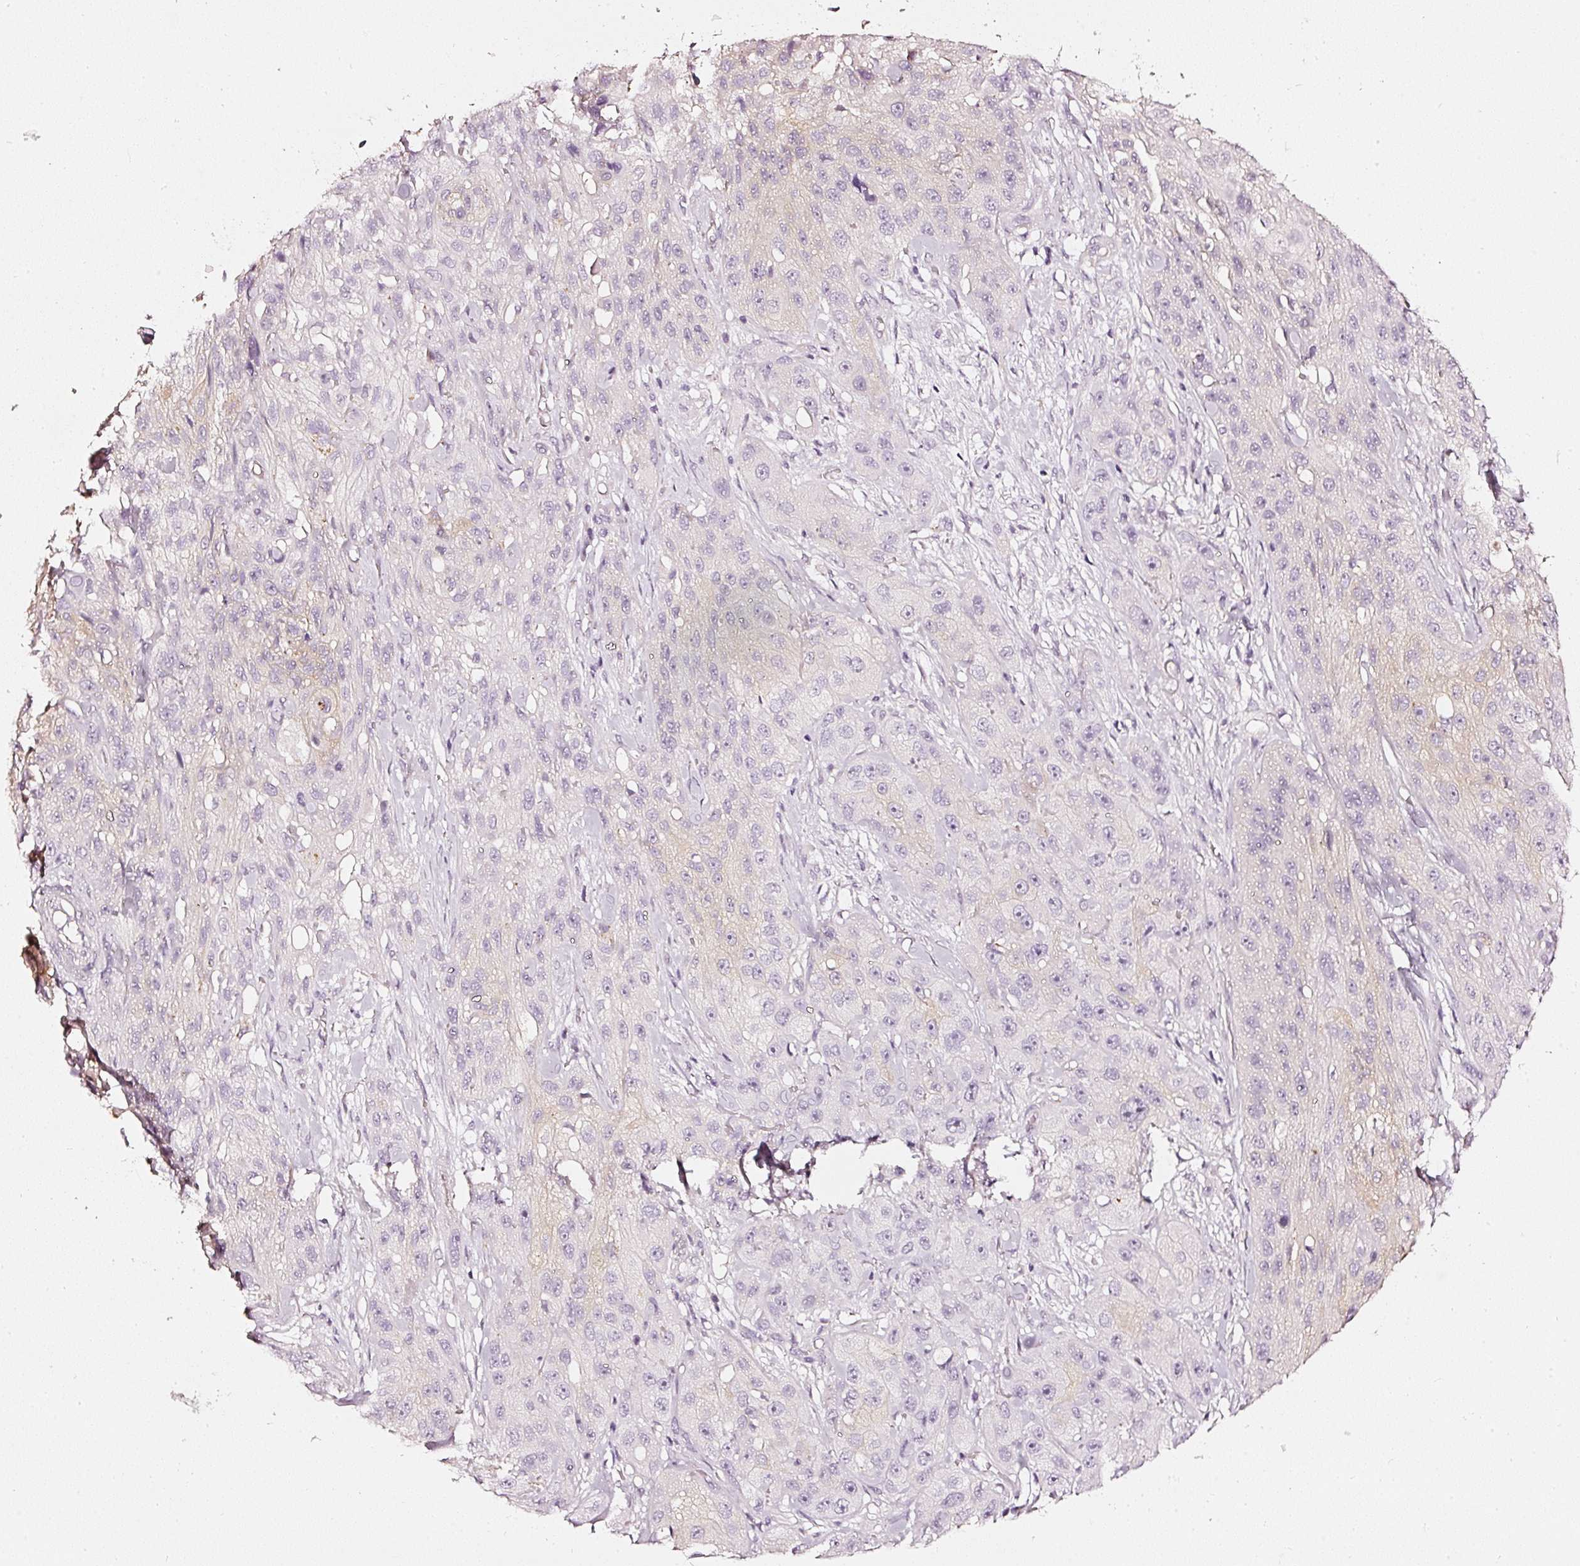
{"staining": {"intensity": "weak", "quantity": "<25%", "location": "cytoplasmic/membranous"}, "tissue": "skin cancer", "cell_type": "Tumor cells", "image_type": "cancer", "snomed": [{"axis": "morphology", "description": "Squamous cell carcinoma, NOS"}, {"axis": "topography", "description": "Skin"}, {"axis": "topography", "description": "Vulva"}], "caption": "This is an IHC micrograph of human skin cancer (squamous cell carcinoma). There is no expression in tumor cells.", "gene": "CNP", "patient": {"sex": "female", "age": 86}}